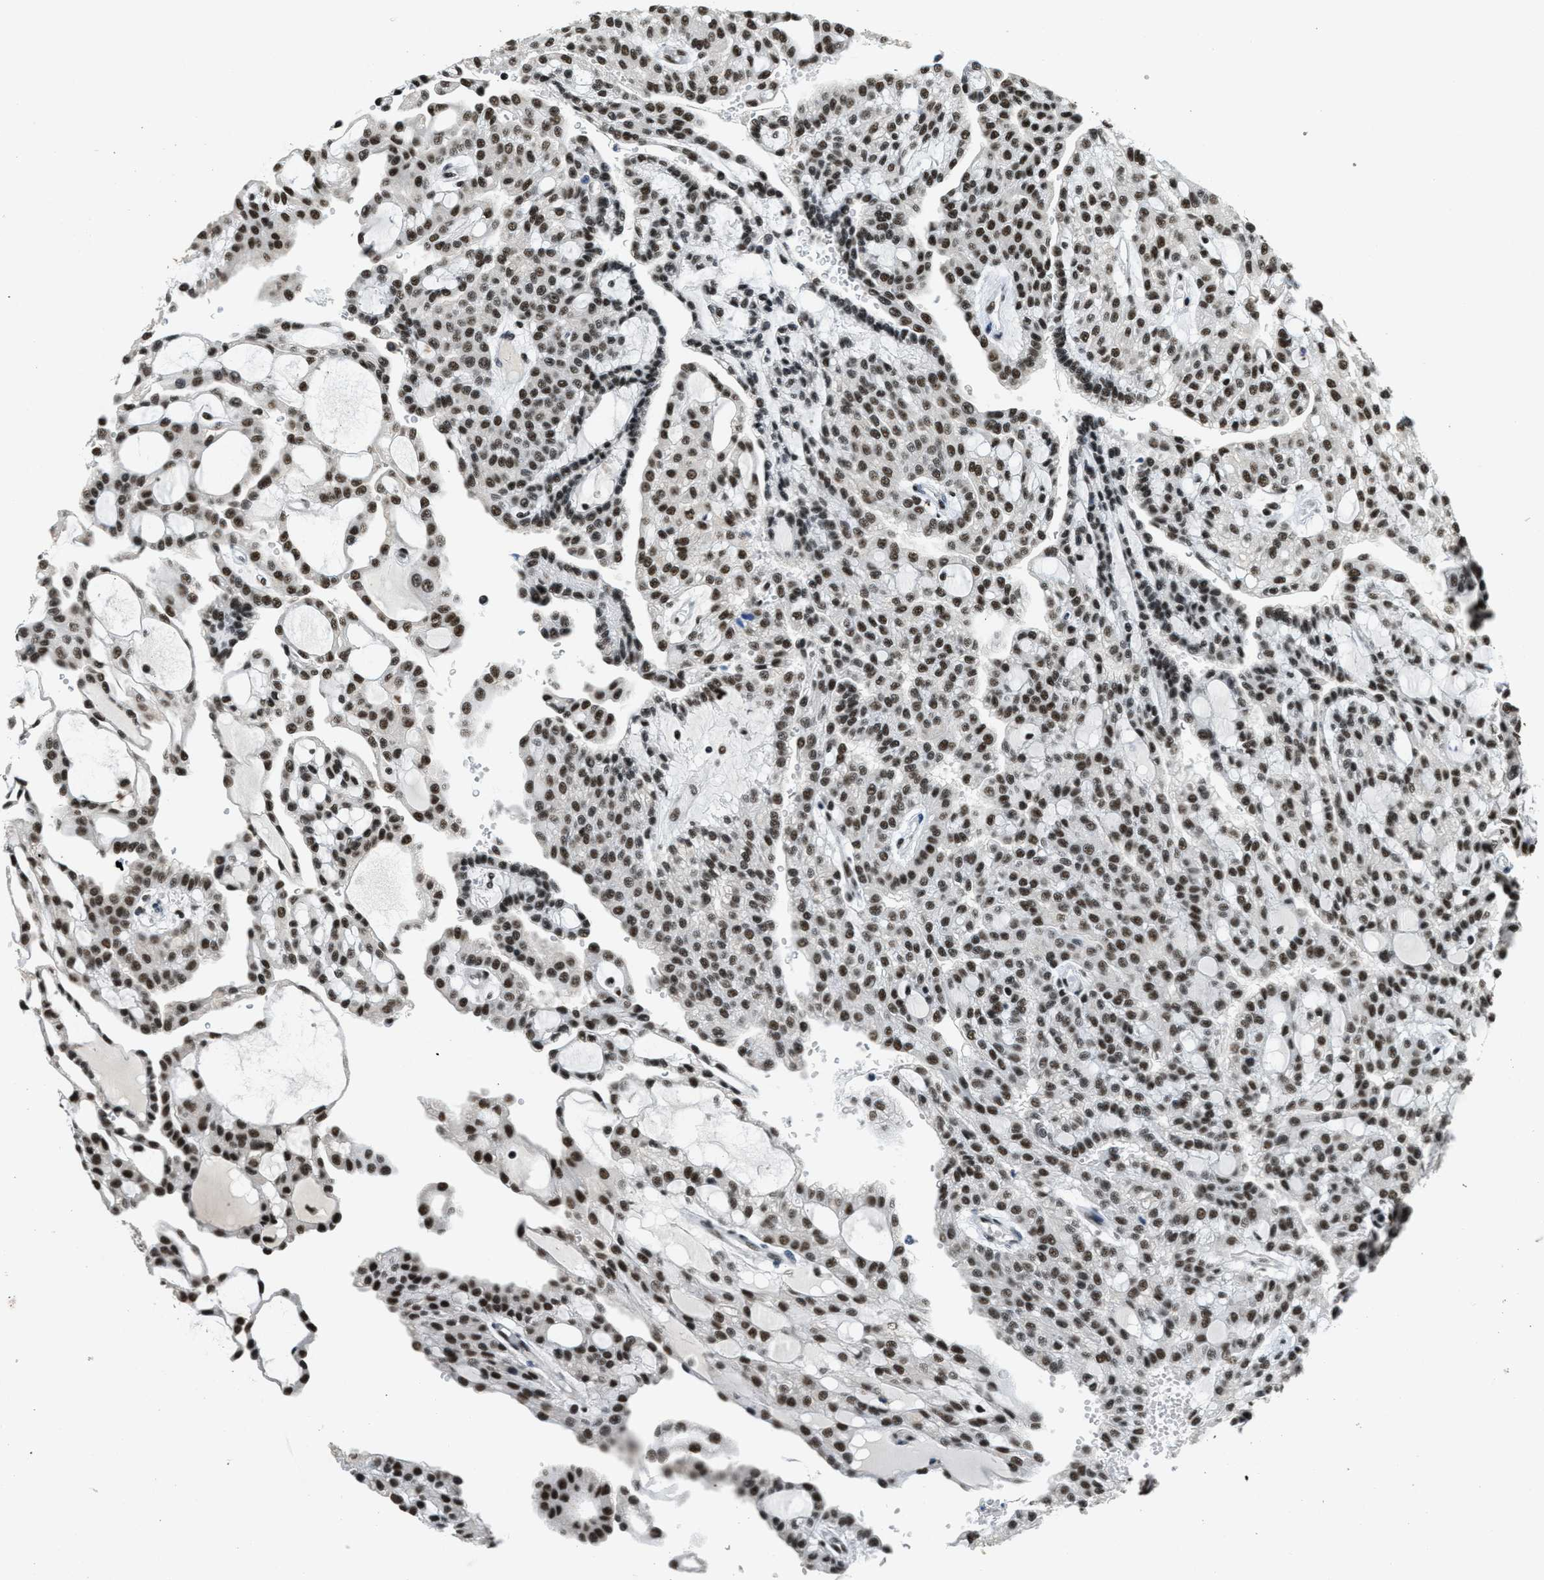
{"staining": {"intensity": "strong", "quantity": ">75%", "location": "nuclear"}, "tissue": "renal cancer", "cell_type": "Tumor cells", "image_type": "cancer", "snomed": [{"axis": "morphology", "description": "Adenocarcinoma, NOS"}, {"axis": "topography", "description": "Kidney"}], "caption": "High-power microscopy captured an IHC micrograph of renal adenocarcinoma, revealing strong nuclear expression in about >75% of tumor cells.", "gene": "SSB", "patient": {"sex": "male", "age": 63}}